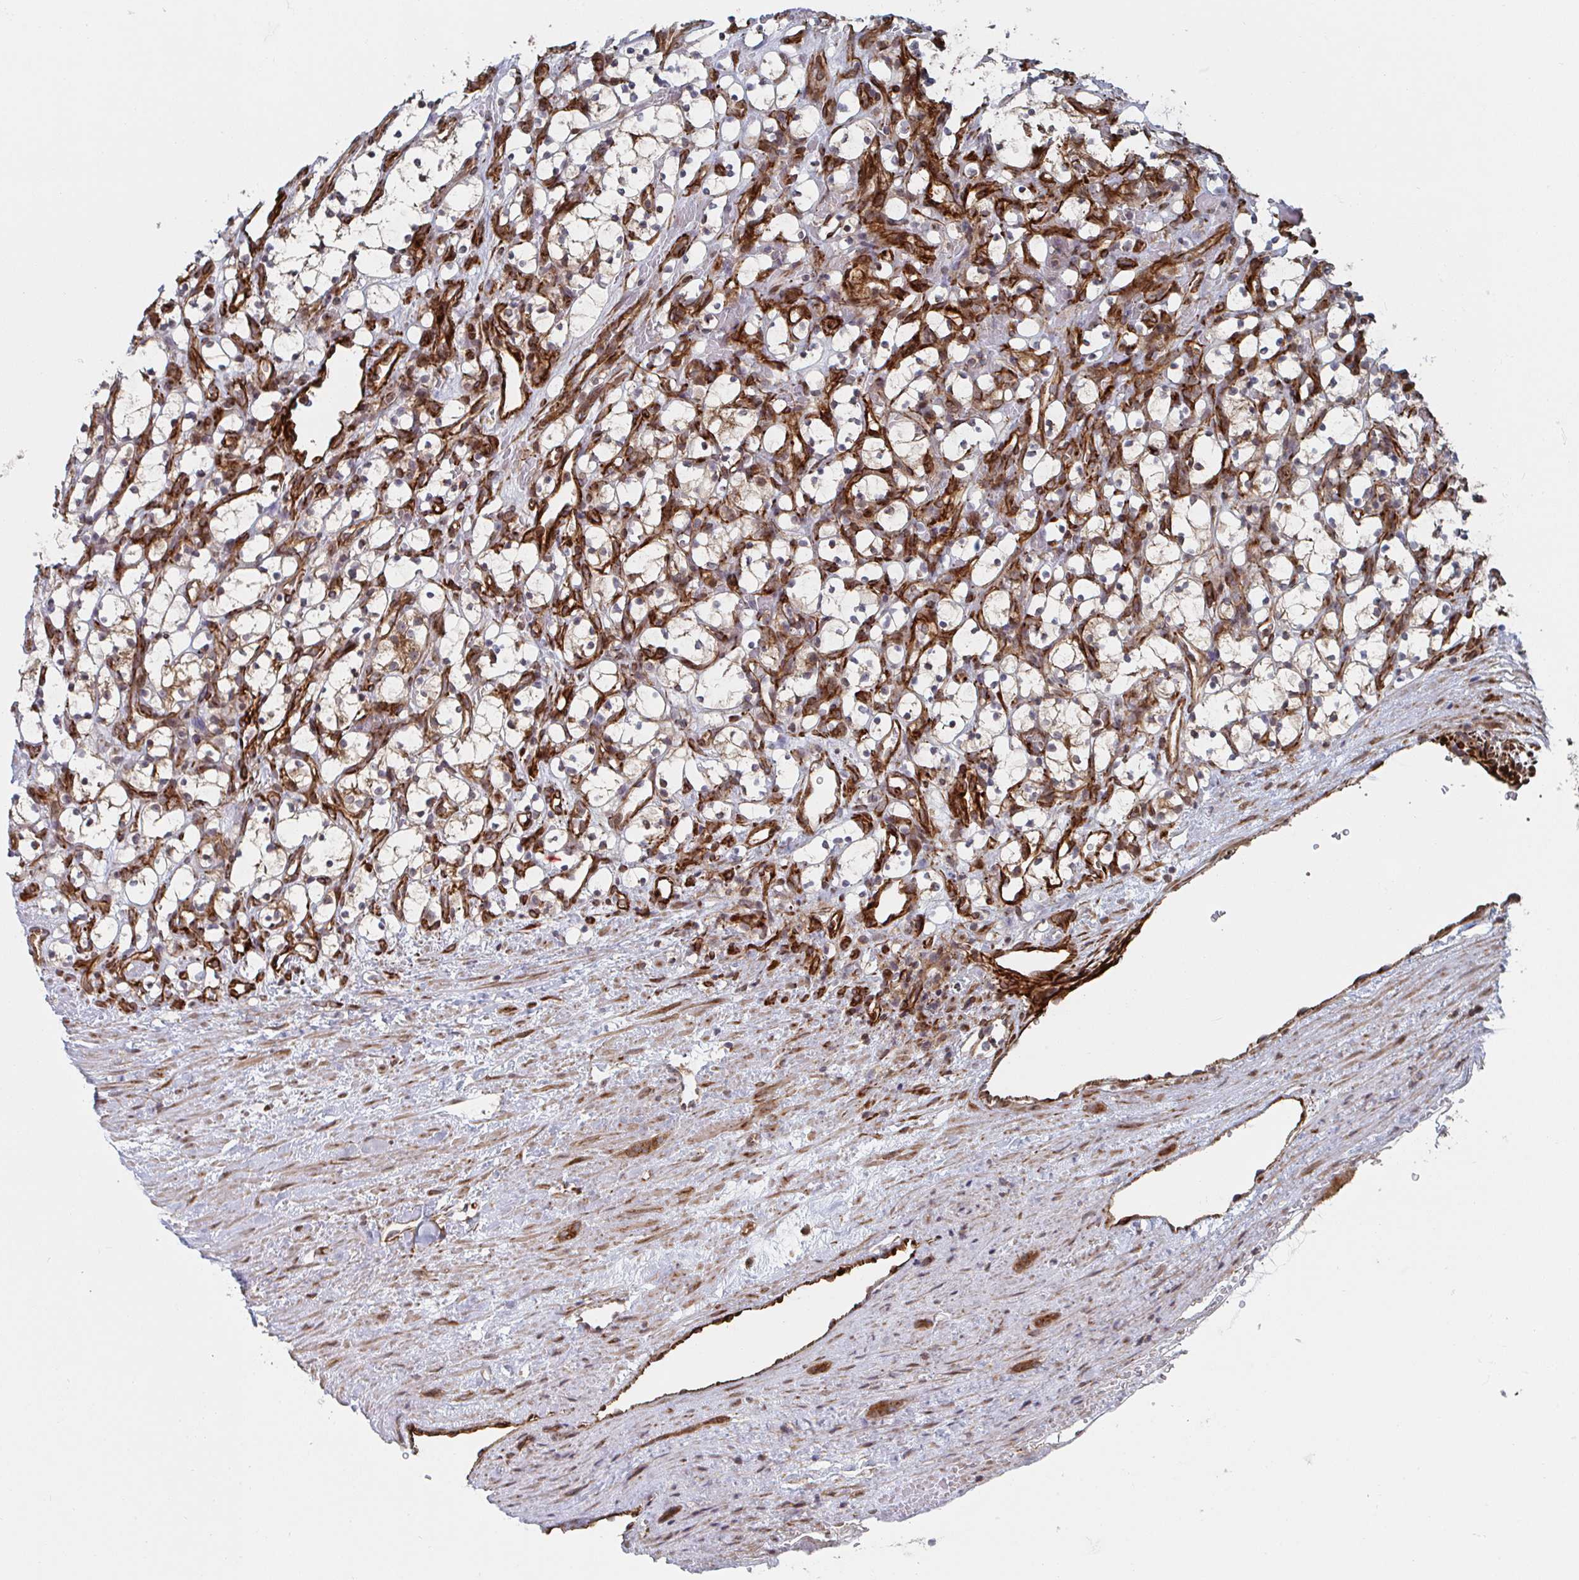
{"staining": {"intensity": "weak", "quantity": "<25%", "location": "cytoplasmic/membranous"}, "tissue": "renal cancer", "cell_type": "Tumor cells", "image_type": "cancer", "snomed": [{"axis": "morphology", "description": "Adenocarcinoma, NOS"}, {"axis": "topography", "description": "Kidney"}], "caption": "Immunohistochemistry histopathology image of neoplastic tissue: renal cancer stained with DAB (3,3'-diaminobenzidine) reveals no significant protein staining in tumor cells.", "gene": "DVL3", "patient": {"sex": "female", "age": 69}}